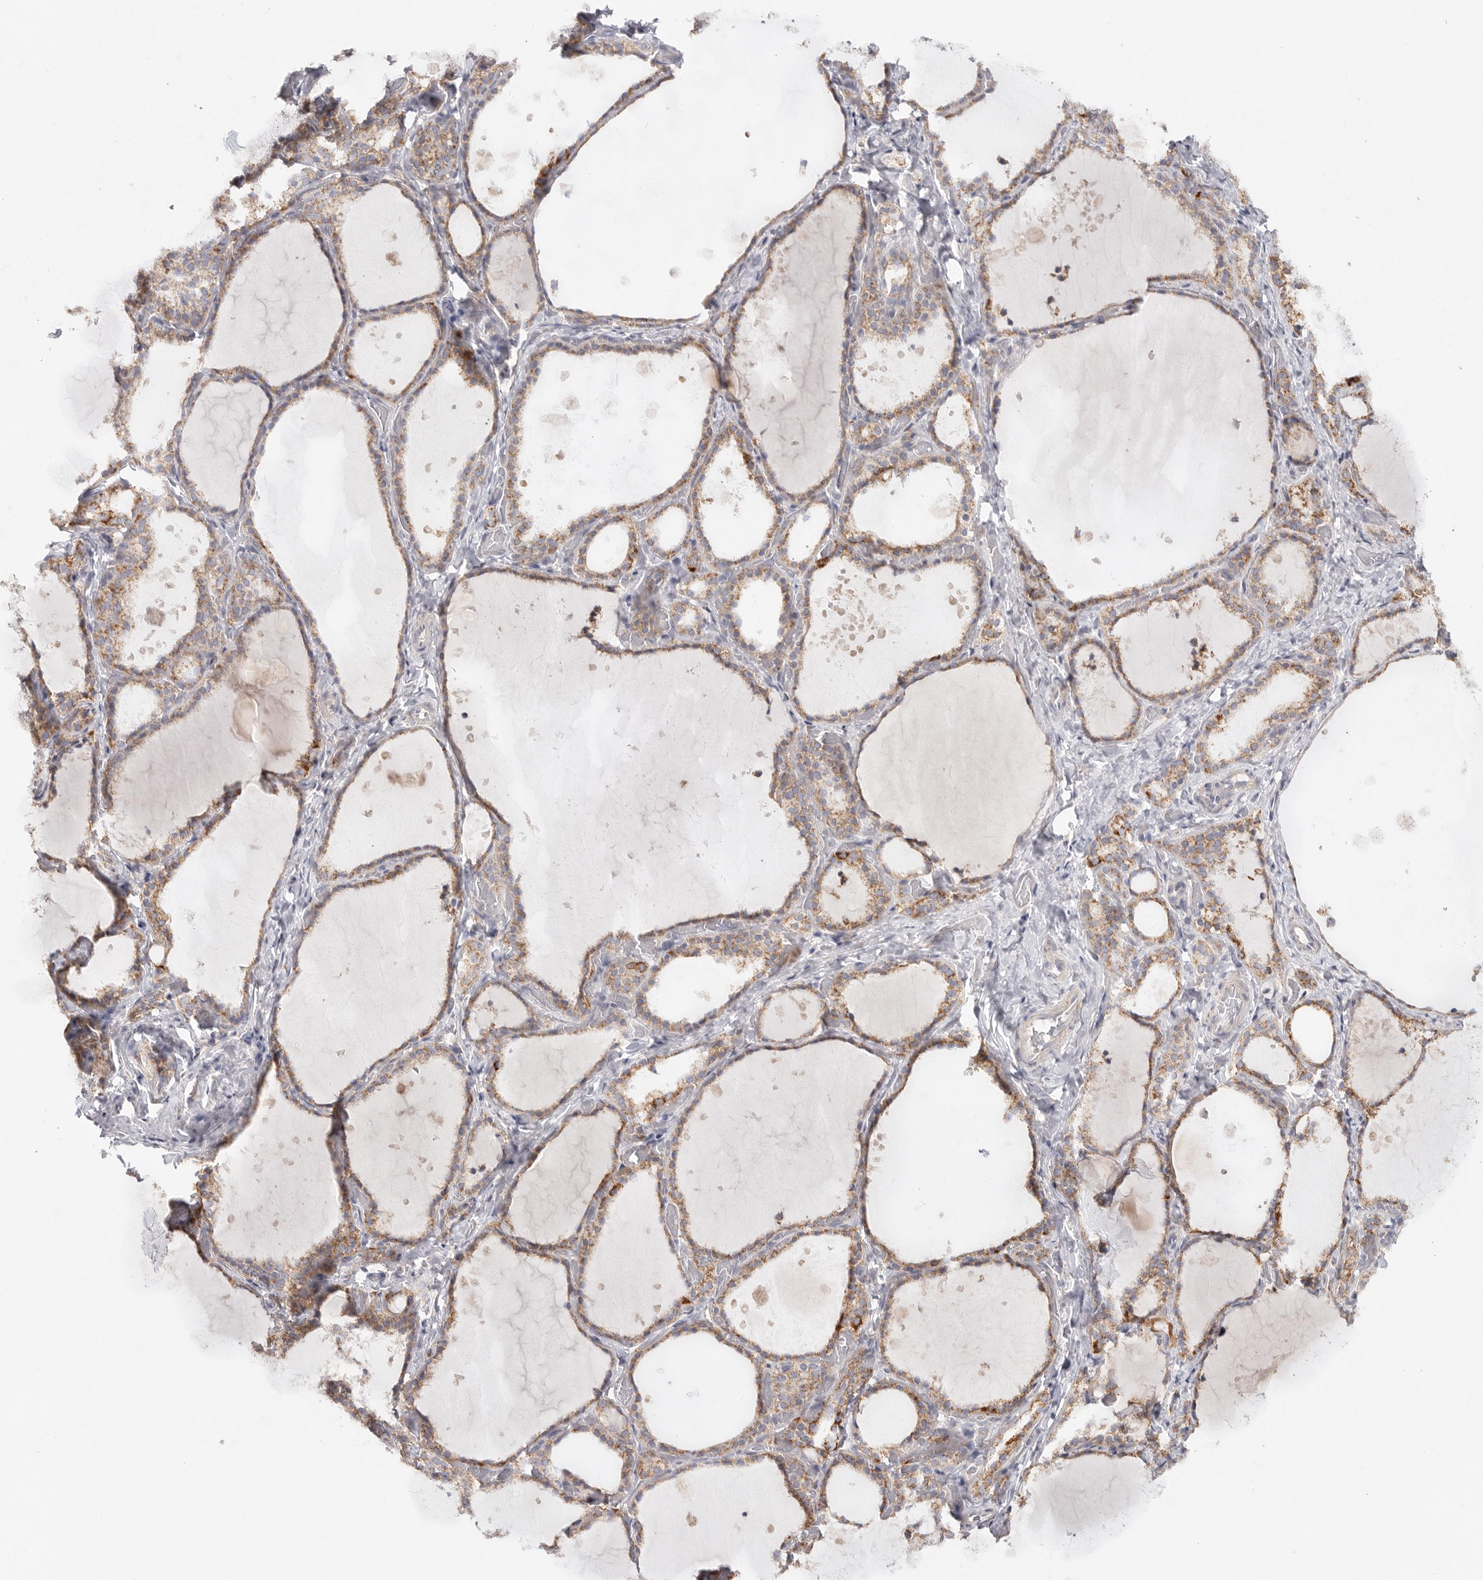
{"staining": {"intensity": "moderate", "quantity": ">75%", "location": "cytoplasmic/membranous"}, "tissue": "thyroid gland", "cell_type": "Glandular cells", "image_type": "normal", "snomed": [{"axis": "morphology", "description": "Normal tissue, NOS"}, {"axis": "topography", "description": "Thyroid gland"}], "caption": "Immunohistochemical staining of normal human thyroid gland reveals >75% levels of moderate cytoplasmic/membranous protein positivity in approximately >75% of glandular cells. (IHC, brightfield microscopy, high magnification).", "gene": "ELP3", "patient": {"sex": "female", "age": 44}}